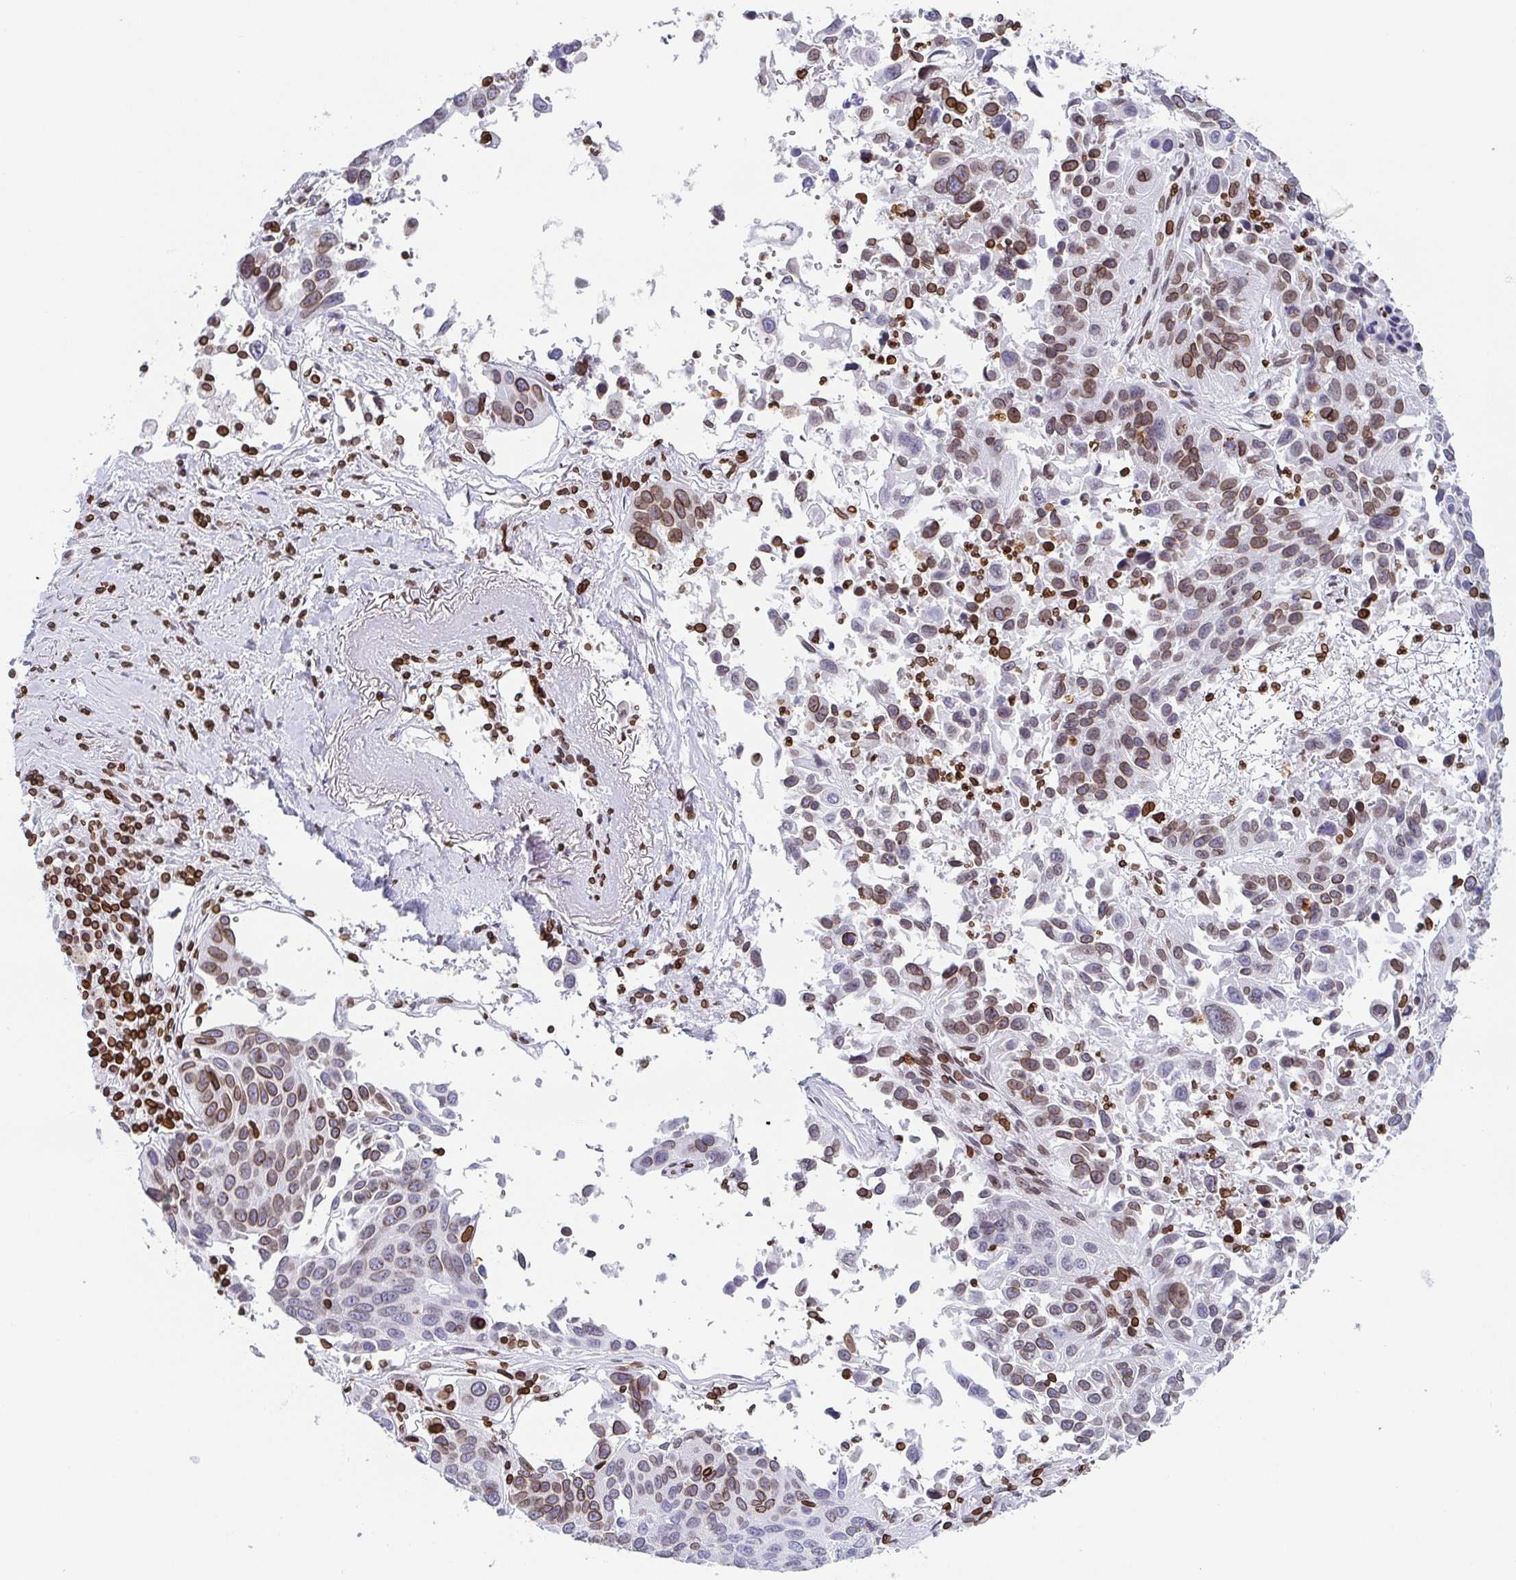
{"staining": {"intensity": "moderate", "quantity": ">75%", "location": "cytoplasmic/membranous,nuclear"}, "tissue": "lung cancer", "cell_type": "Tumor cells", "image_type": "cancer", "snomed": [{"axis": "morphology", "description": "Squamous cell carcinoma, NOS"}, {"axis": "topography", "description": "Lung"}], "caption": "Immunohistochemistry of lung cancer reveals medium levels of moderate cytoplasmic/membranous and nuclear staining in approximately >75% of tumor cells.", "gene": "BTBD7", "patient": {"sex": "female", "age": 61}}